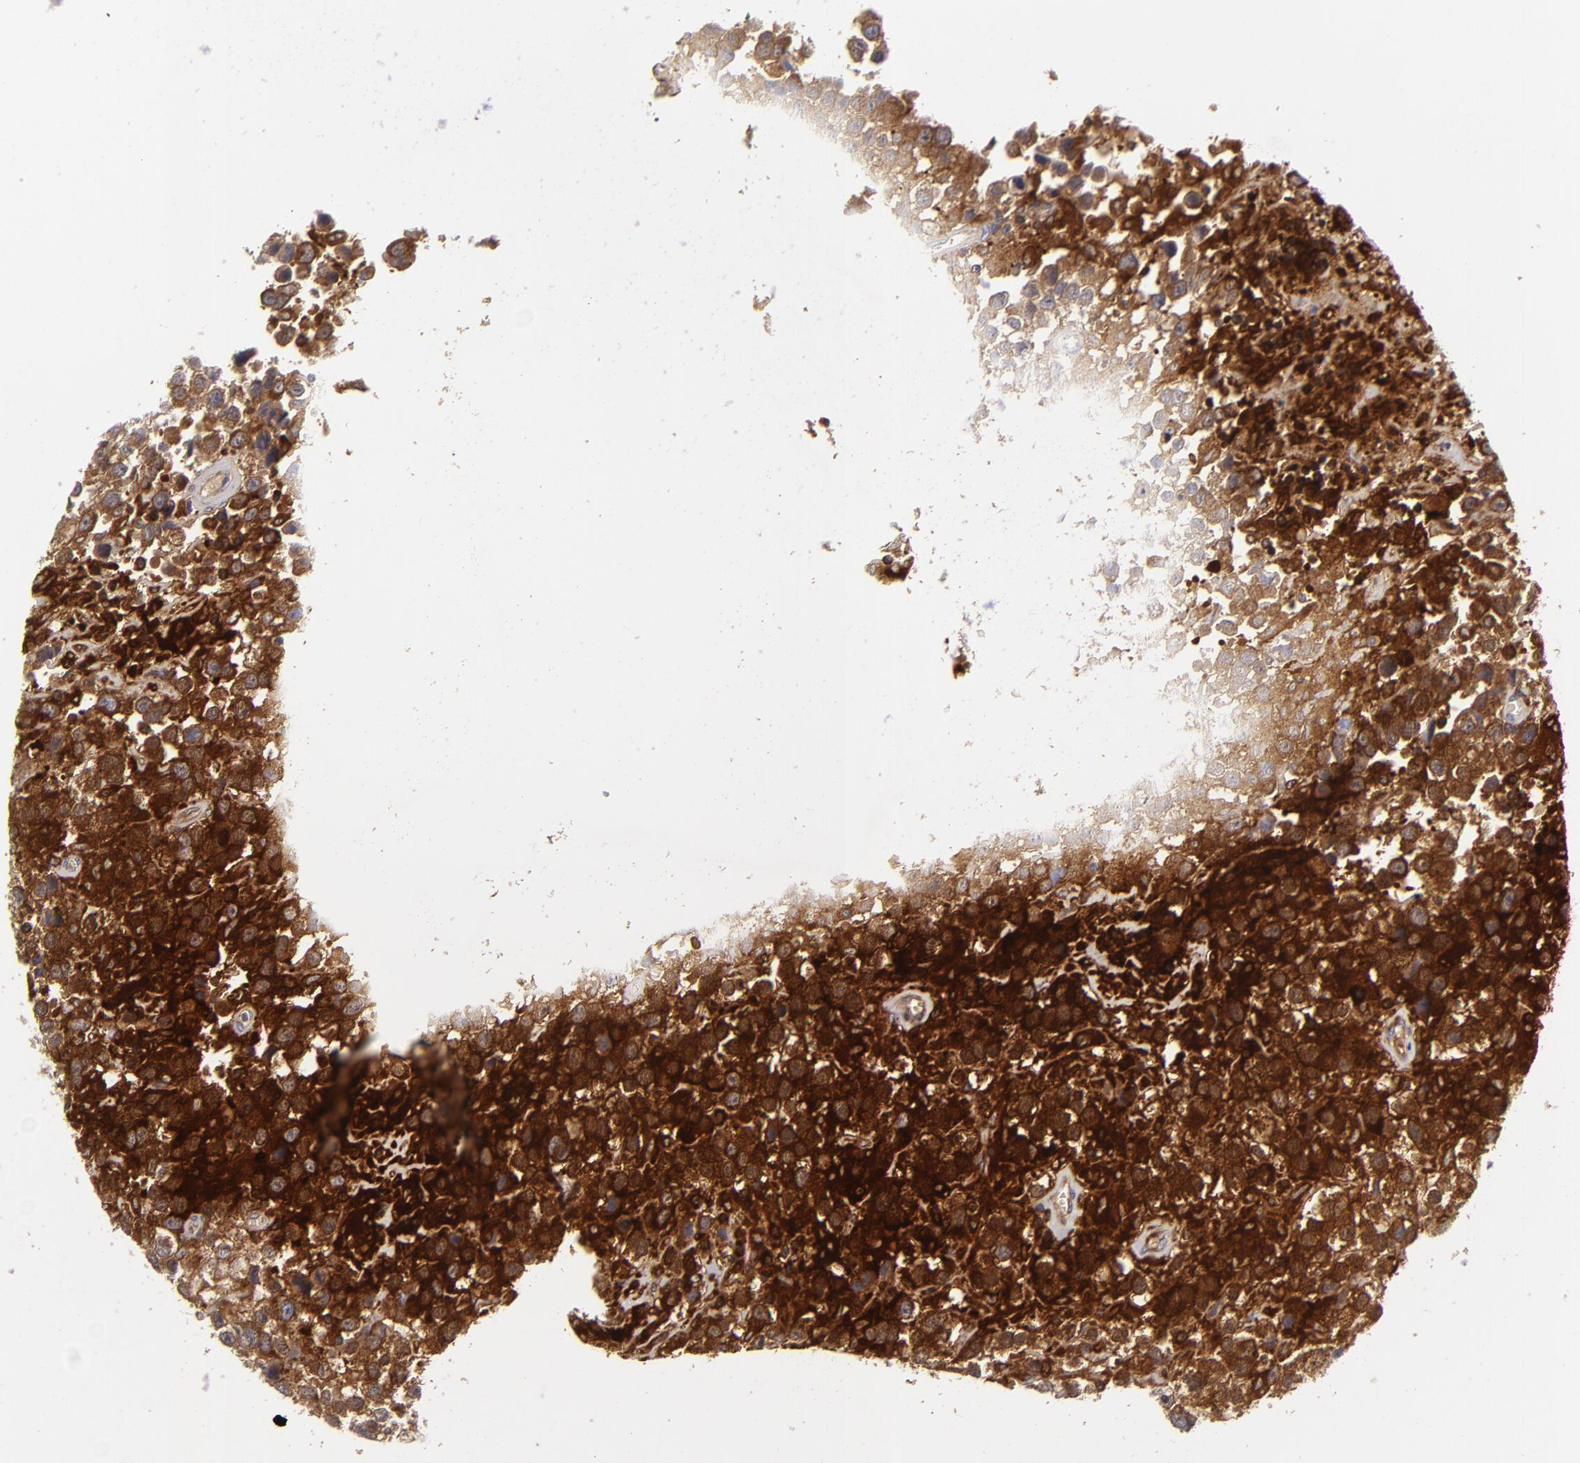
{"staining": {"intensity": "strong", "quantity": ">75%", "location": "cytoplasmic/membranous"}, "tissue": "testis cancer", "cell_type": "Tumor cells", "image_type": "cancer", "snomed": [{"axis": "morphology", "description": "Seminoma, NOS"}, {"axis": "topography", "description": "Testis"}], "caption": "Protein expression by IHC displays strong cytoplasmic/membranous expression in about >75% of tumor cells in testis cancer.", "gene": "MMP10", "patient": {"sex": "male", "age": 43}}